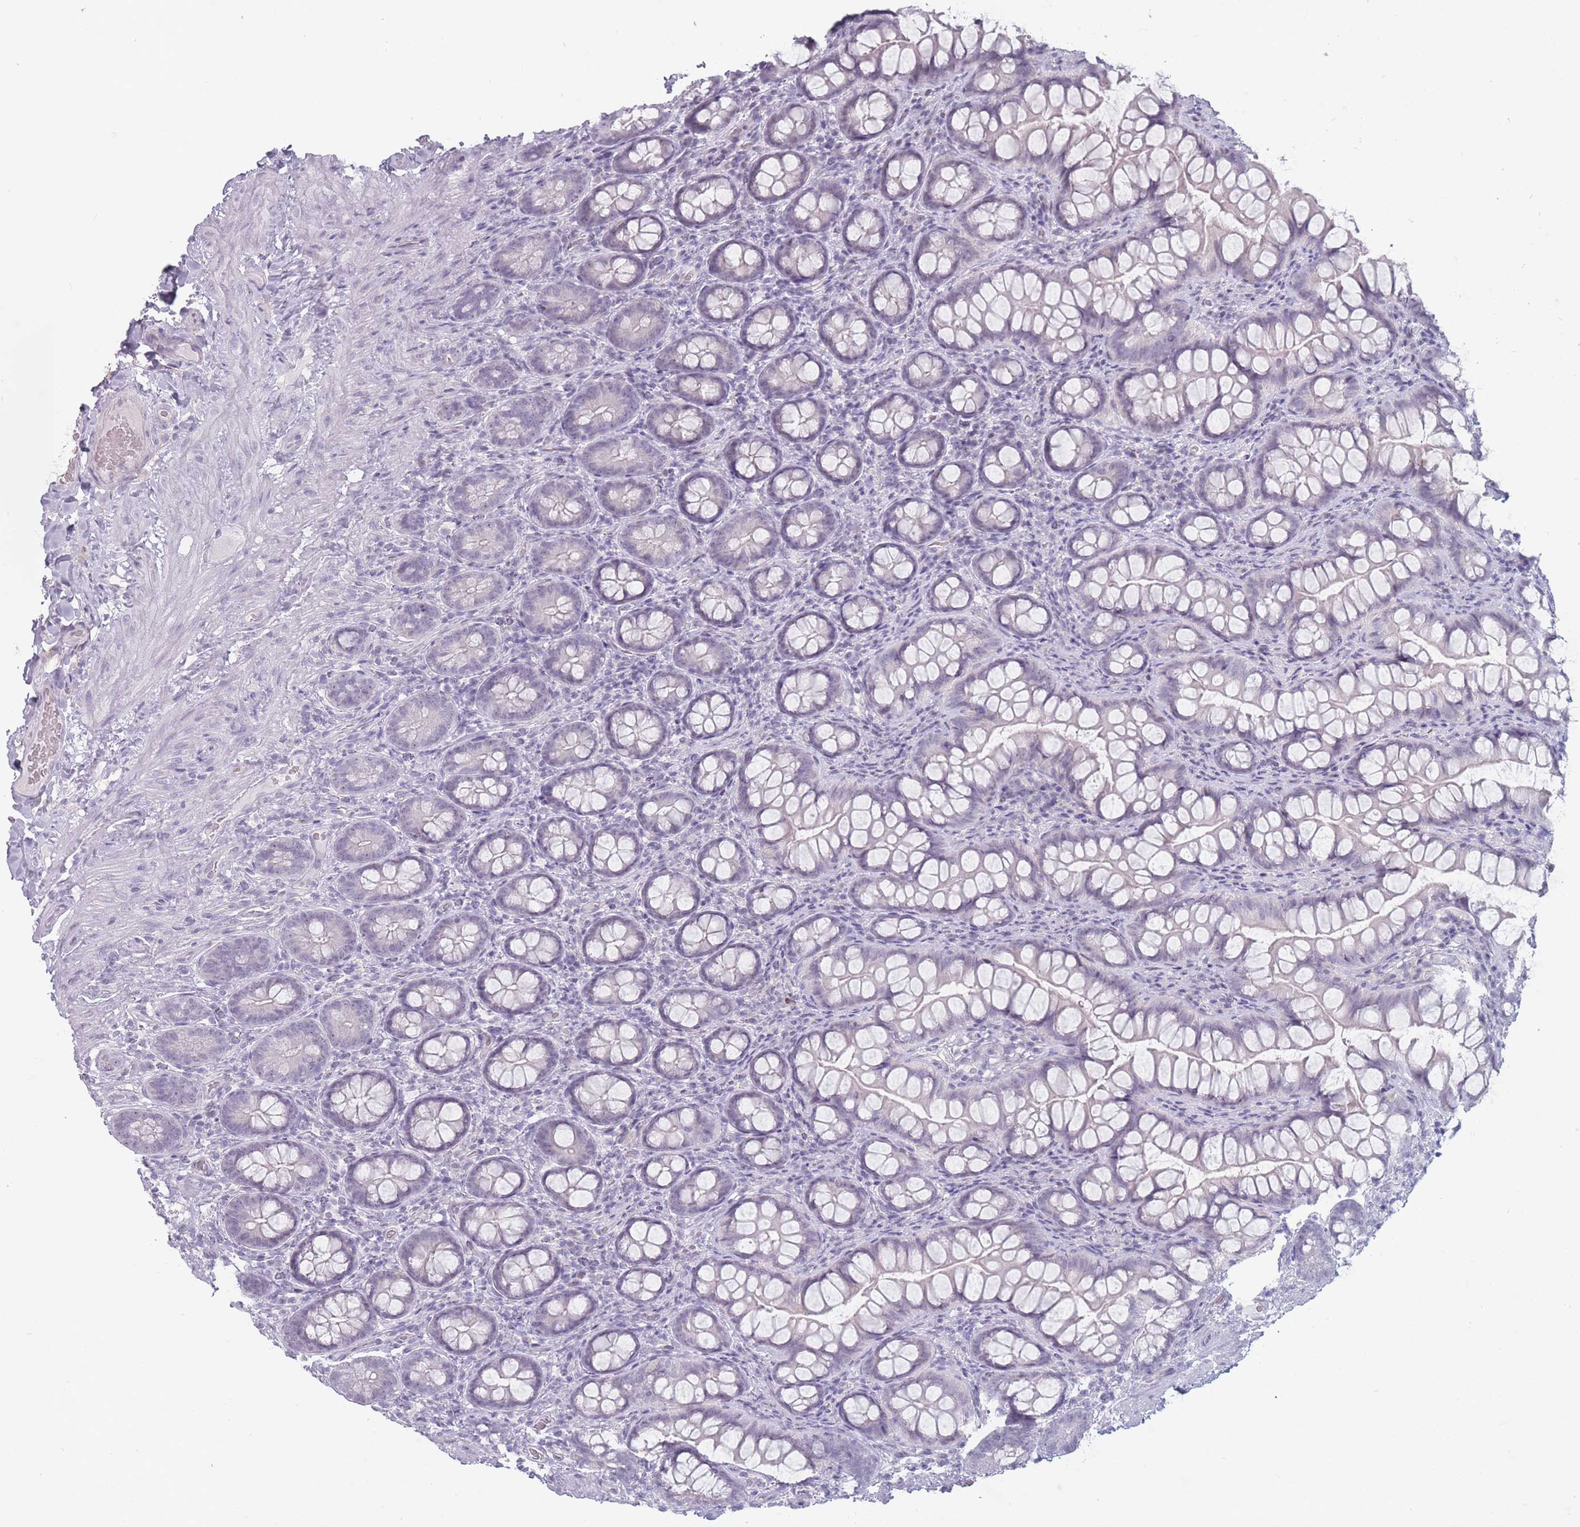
{"staining": {"intensity": "negative", "quantity": "none", "location": "none"}, "tissue": "small intestine", "cell_type": "Glandular cells", "image_type": "normal", "snomed": [{"axis": "morphology", "description": "Normal tissue, NOS"}, {"axis": "topography", "description": "Small intestine"}], "caption": "Immunohistochemistry (IHC) of unremarkable small intestine displays no expression in glandular cells.", "gene": "ROS1", "patient": {"sex": "male", "age": 70}}